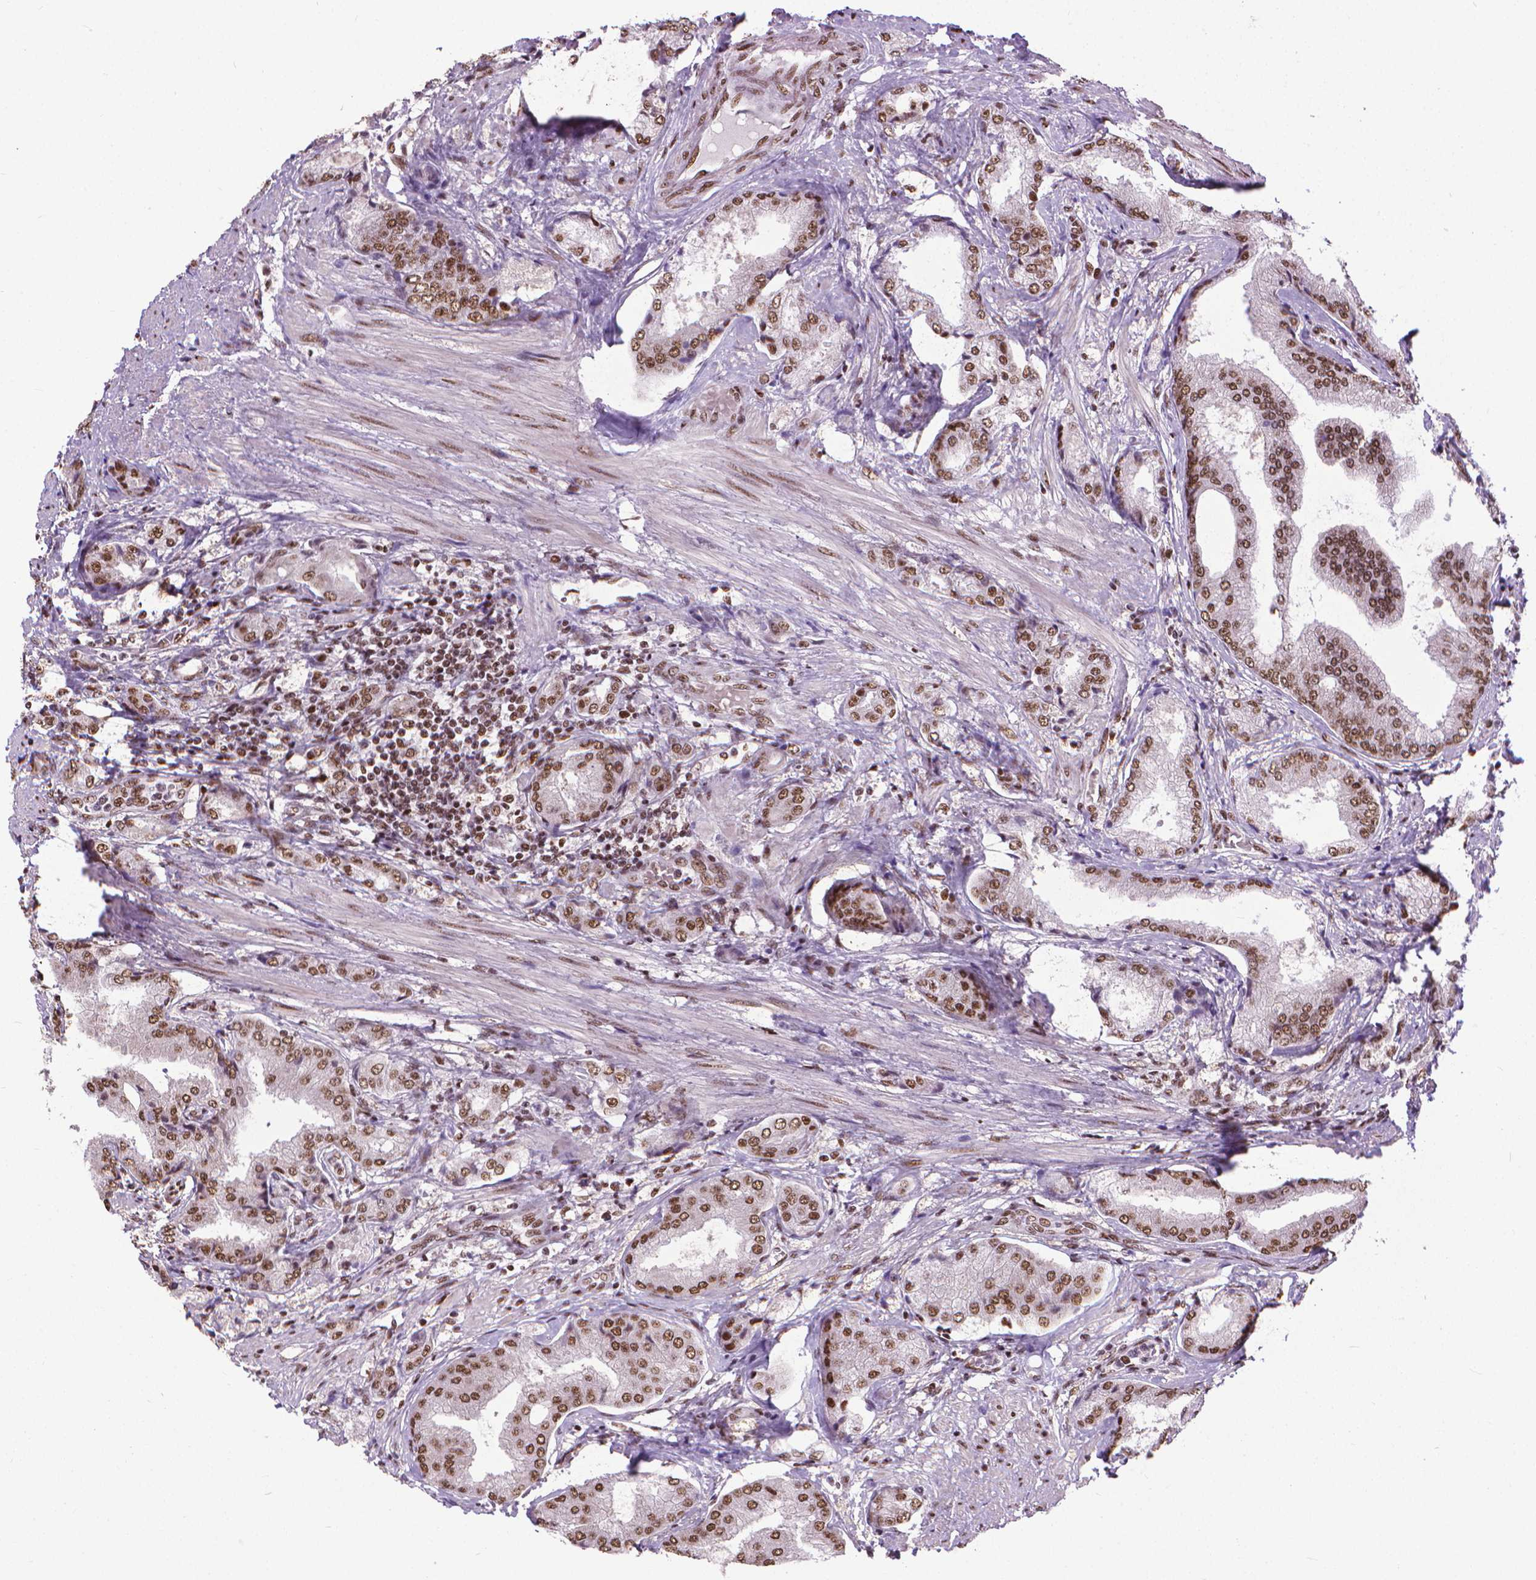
{"staining": {"intensity": "moderate", "quantity": ">75%", "location": "nuclear"}, "tissue": "prostate cancer", "cell_type": "Tumor cells", "image_type": "cancer", "snomed": [{"axis": "morphology", "description": "Adenocarcinoma, NOS"}, {"axis": "topography", "description": "Prostate"}], "caption": "Immunohistochemical staining of human adenocarcinoma (prostate) shows medium levels of moderate nuclear protein positivity in about >75% of tumor cells.", "gene": "AKAP8", "patient": {"sex": "male", "age": 63}}